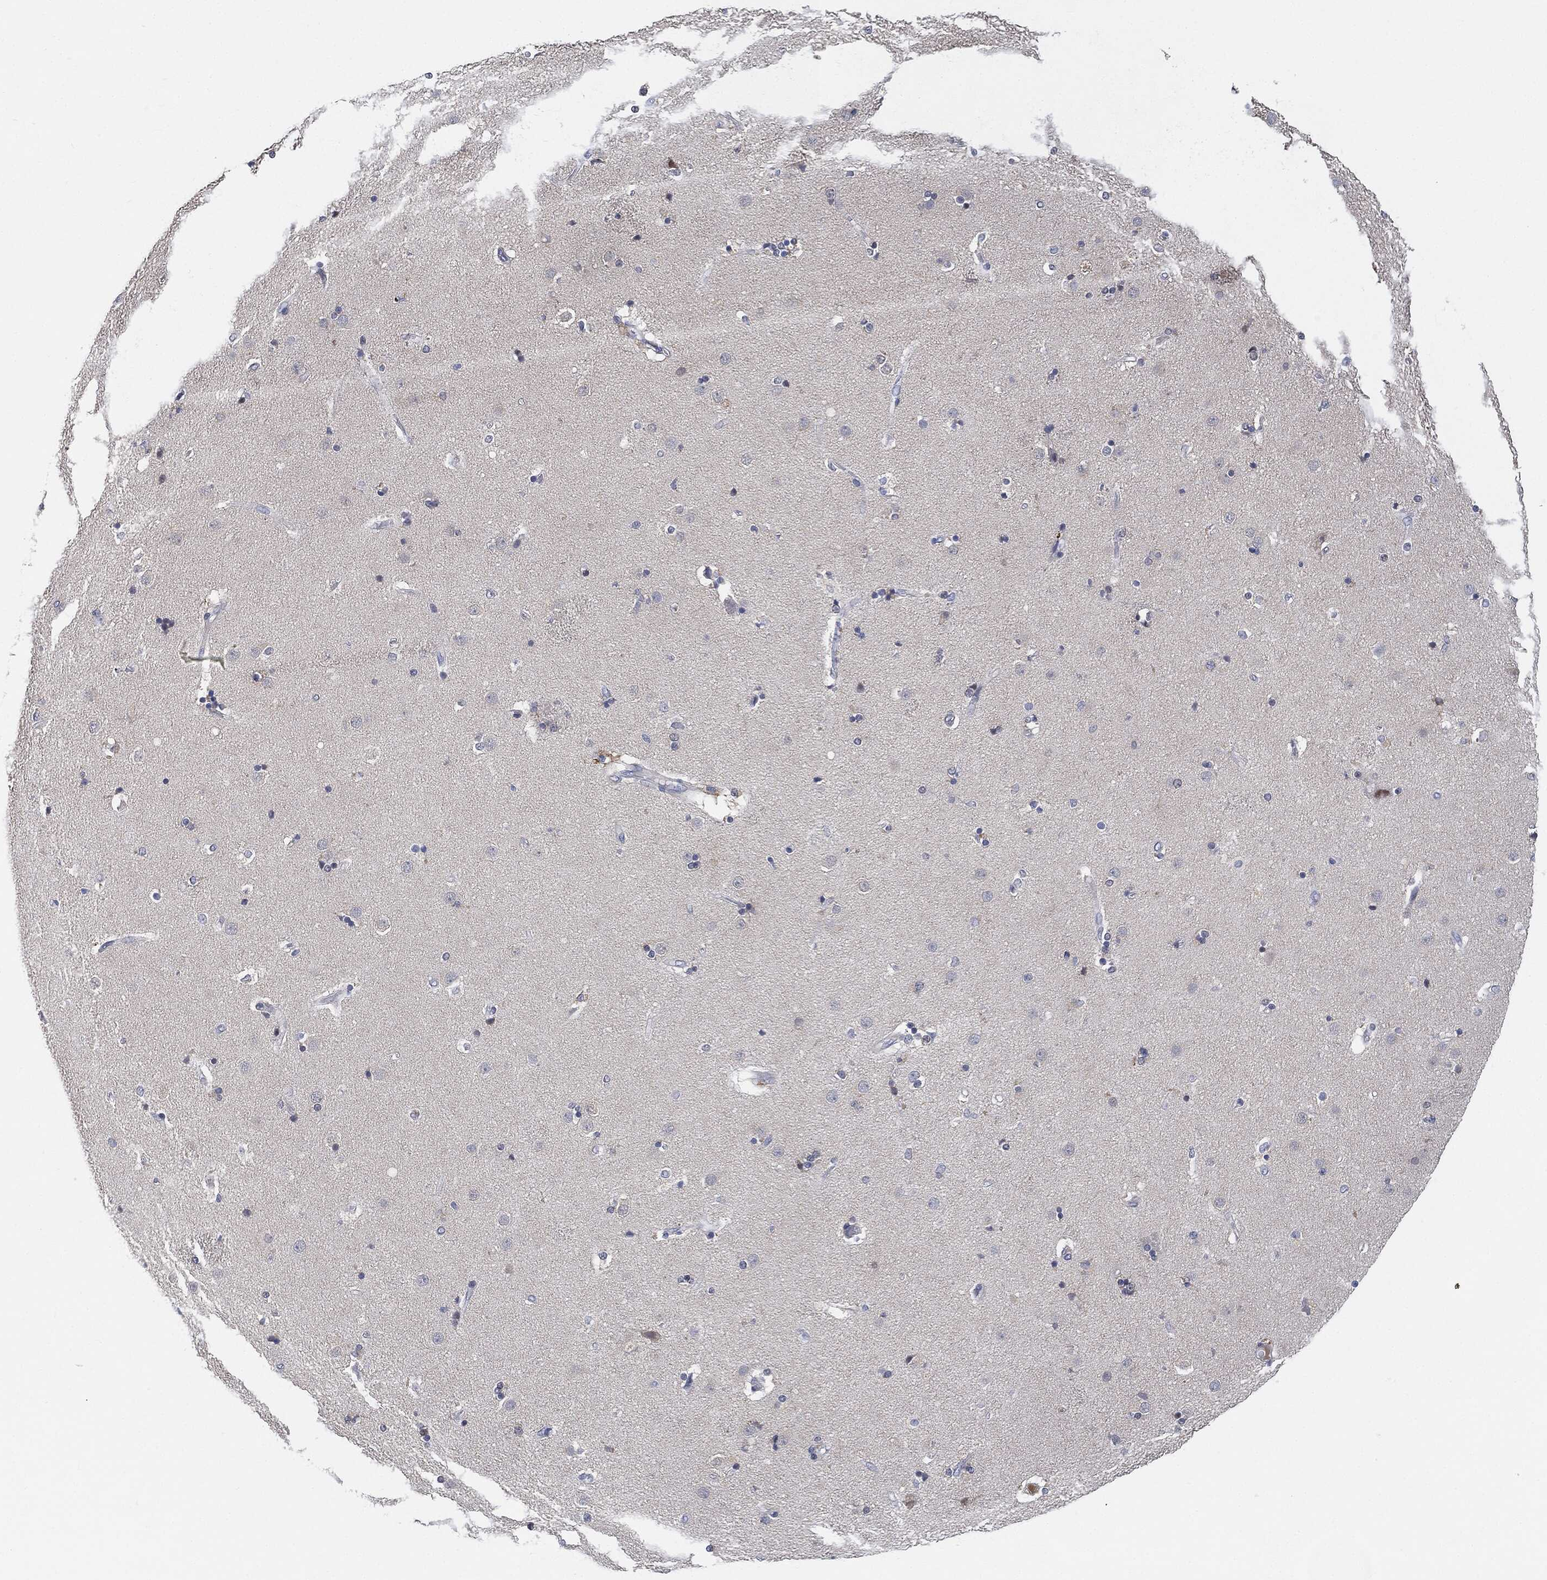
{"staining": {"intensity": "negative", "quantity": "none", "location": "none"}, "tissue": "caudate", "cell_type": "Glial cells", "image_type": "normal", "snomed": [{"axis": "morphology", "description": "Normal tissue, NOS"}, {"axis": "topography", "description": "Lateral ventricle wall"}], "caption": "This is a photomicrograph of immunohistochemistry (IHC) staining of unremarkable caudate, which shows no staining in glial cells.", "gene": "VSIG4", "patient": {"sex": "female", "age": 71}}